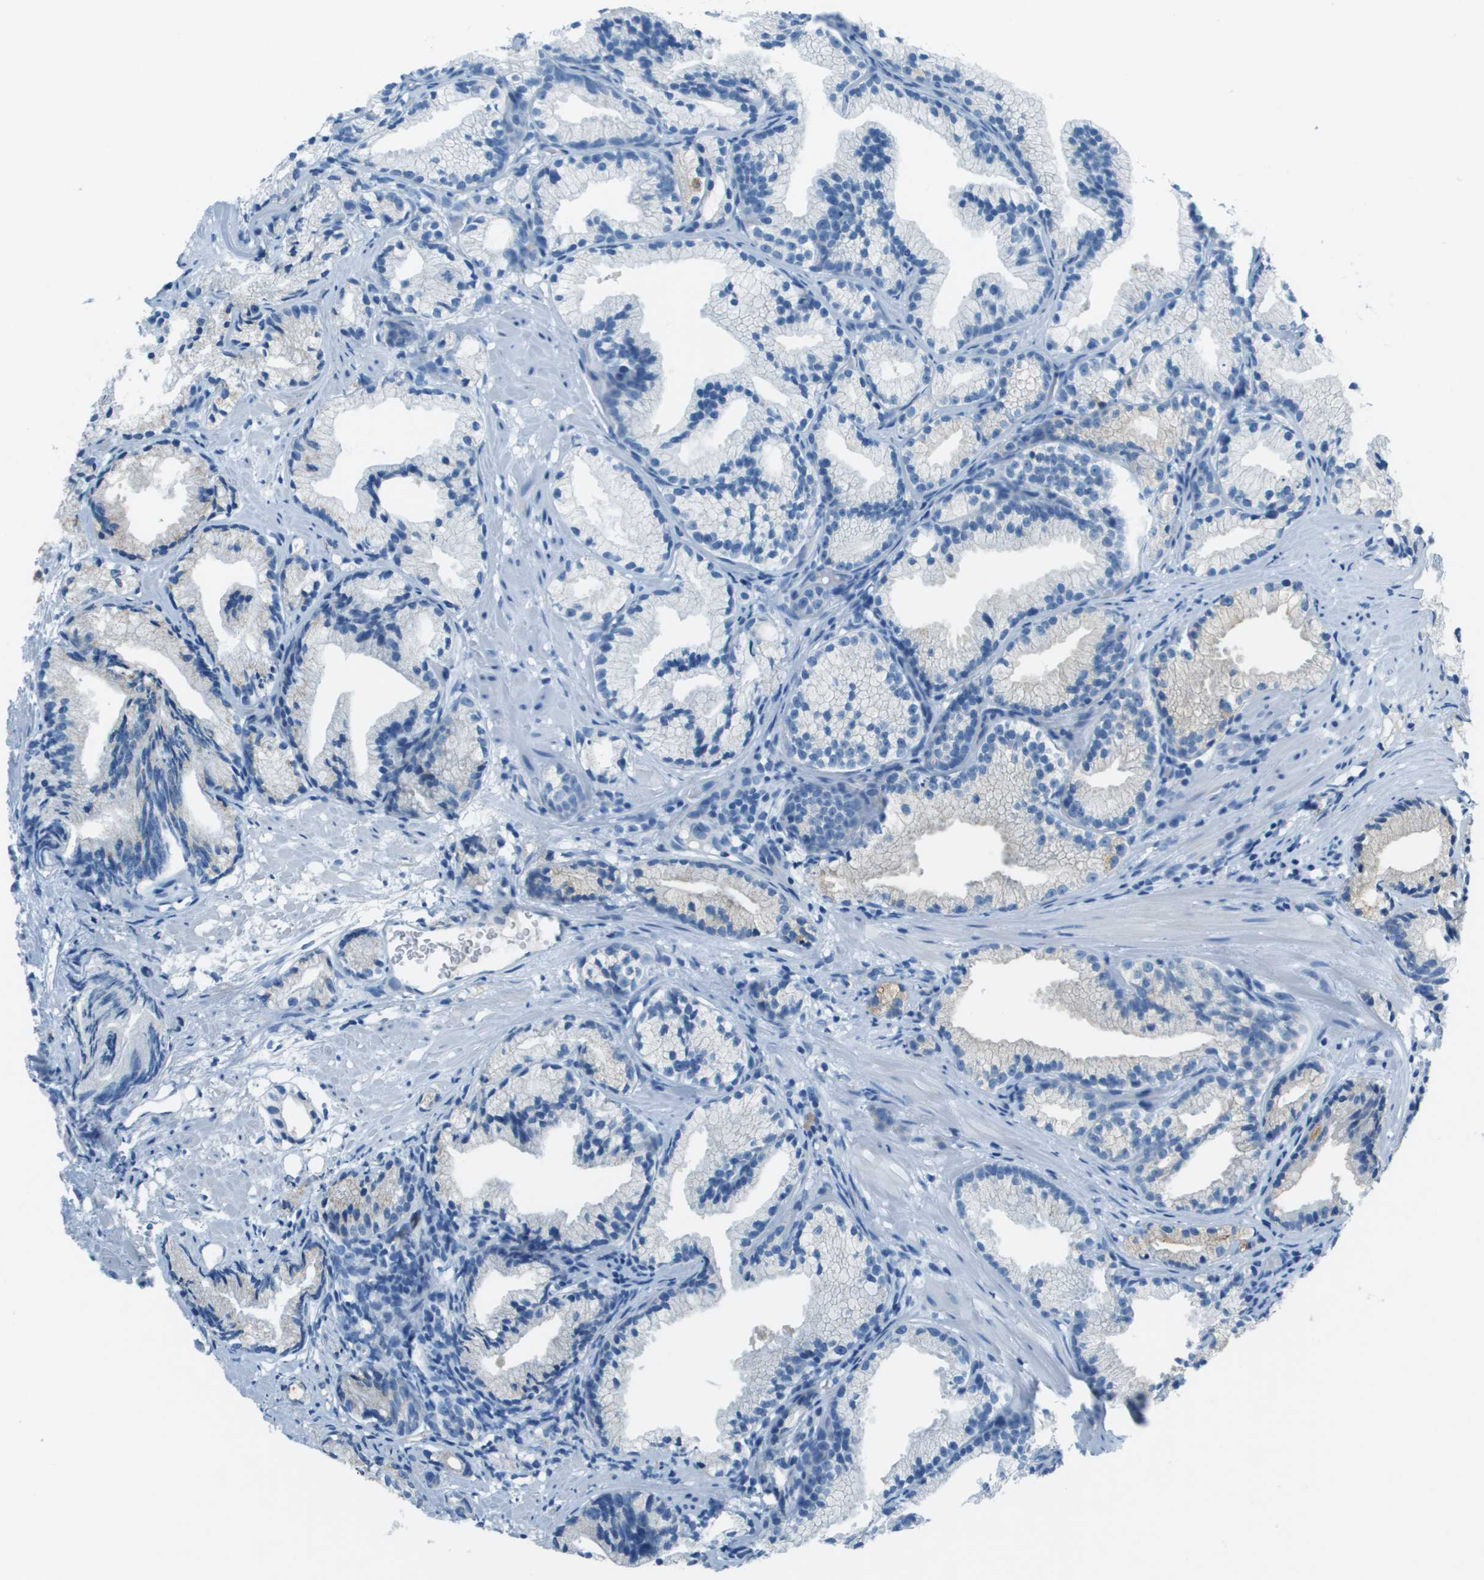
{"staining": {"intensity": "negative", "quantity": "none", "location": "none"}, "tissue": "prostate cancer", "cell_type": "Tumor cells", "image_type": "cancer", "snomed": [{"axis": "morphology", "description": "Adenocarcinoma, Low grade"}, {"axis": "topography", "description": "Prostate"}], "caption": "The immunohistochemistry (IHC) photomicrograph has no significant expression in tumor cells of low-grade adenocarcinoma (prostate) tissue. (DAB (3,3'-diaminobenzidine) IHC with hematoxylin counter stain).", "gene": "SLC16A10", "patient": {"sex": "male", "age": 89}}